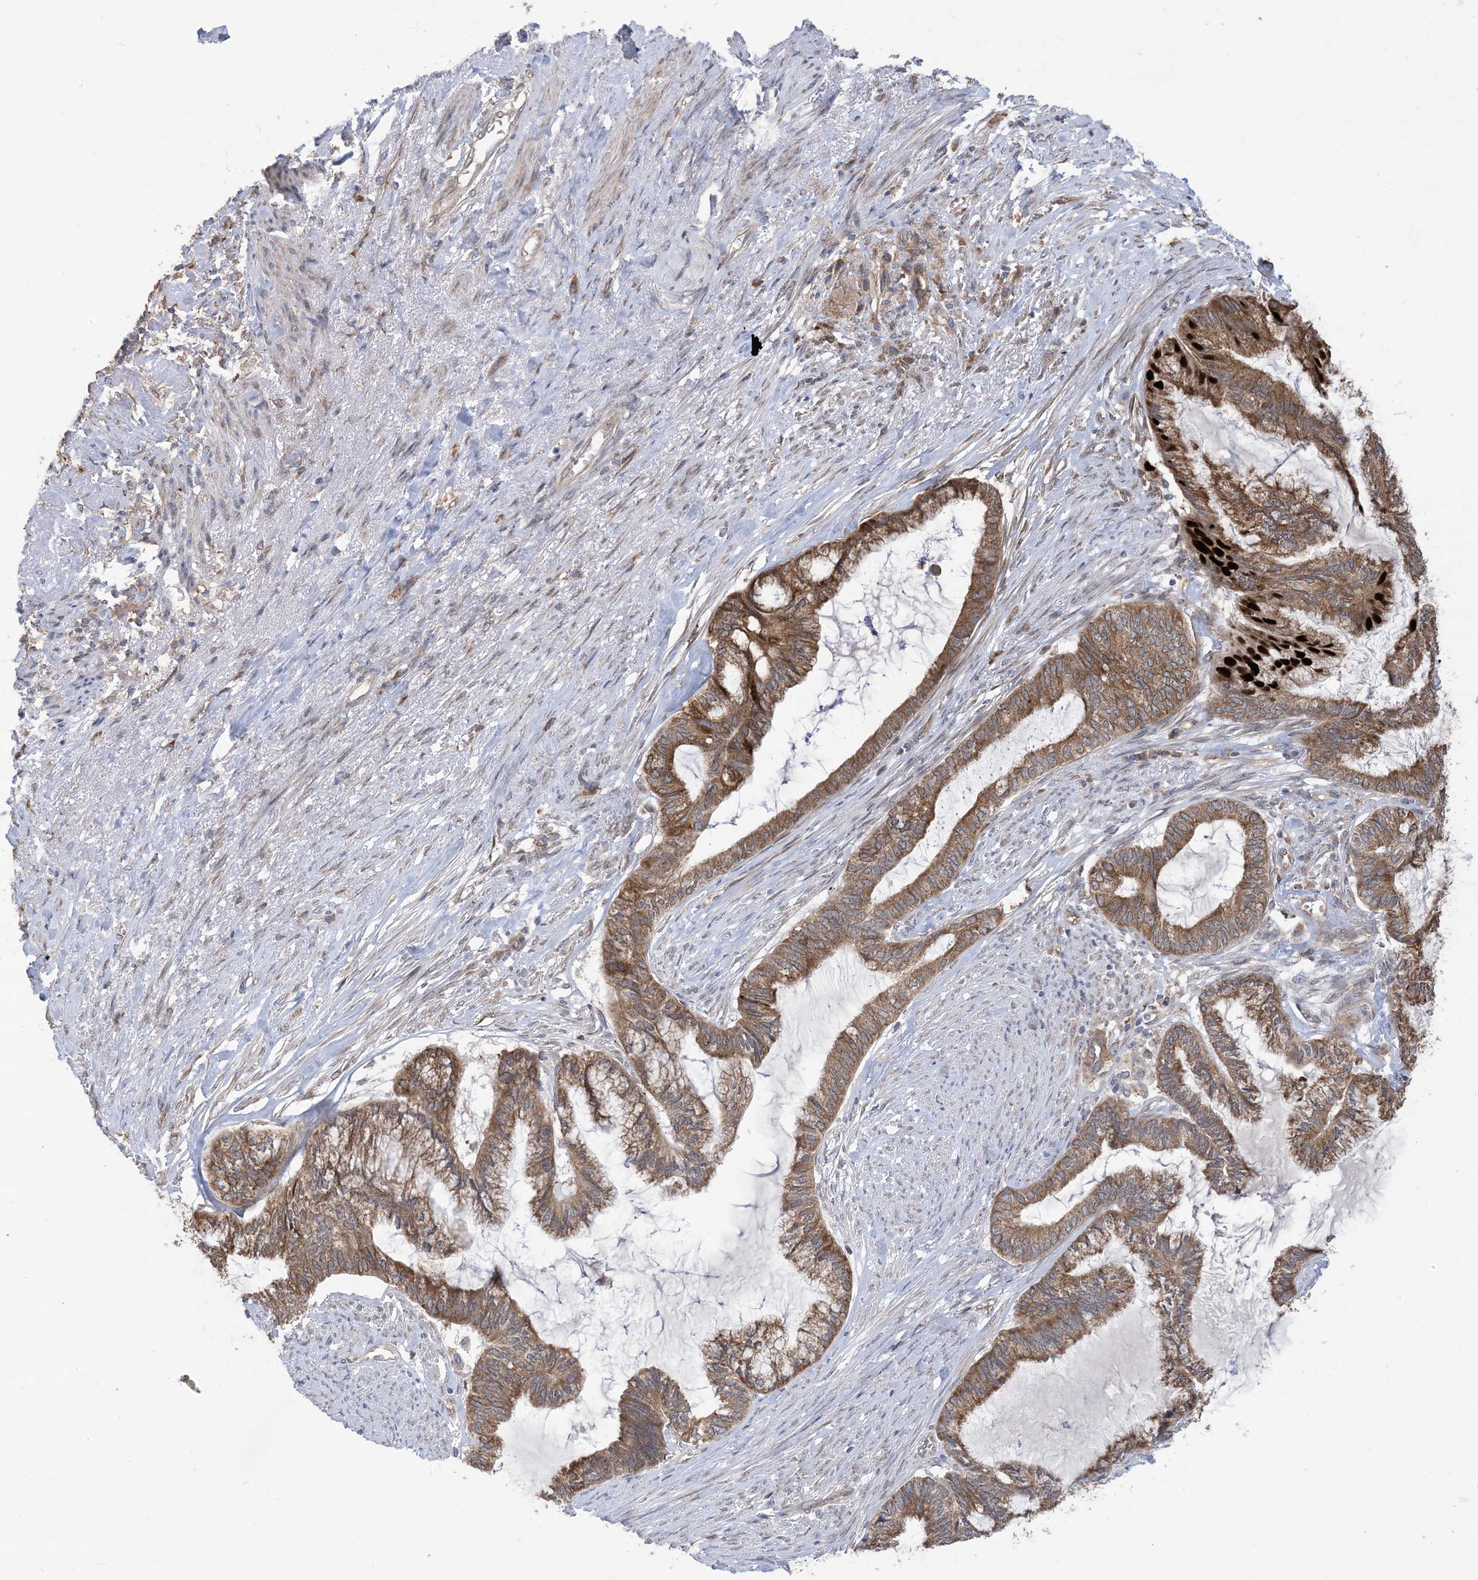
{"staining": {"intensity": "moderate", "quantity": ">75%", "location": "cytoplasmic/membranous"}, "tissue": "endometrial cancer", "cell_type": "Tumor cells", "image_type": "cancer", "snomed": [{"axis": "morphology", "description": "Adenocarcinoma, NOS"}, {"axis": "topography", "description": "Endometrium"}], "caption": "Human adenocarcinoma (endometrial) stained with a protein marker demonstrates moderate staining in tumor cells.", "gene": "CLEC16A", "patient": {"sex": "female", "age": 86}}